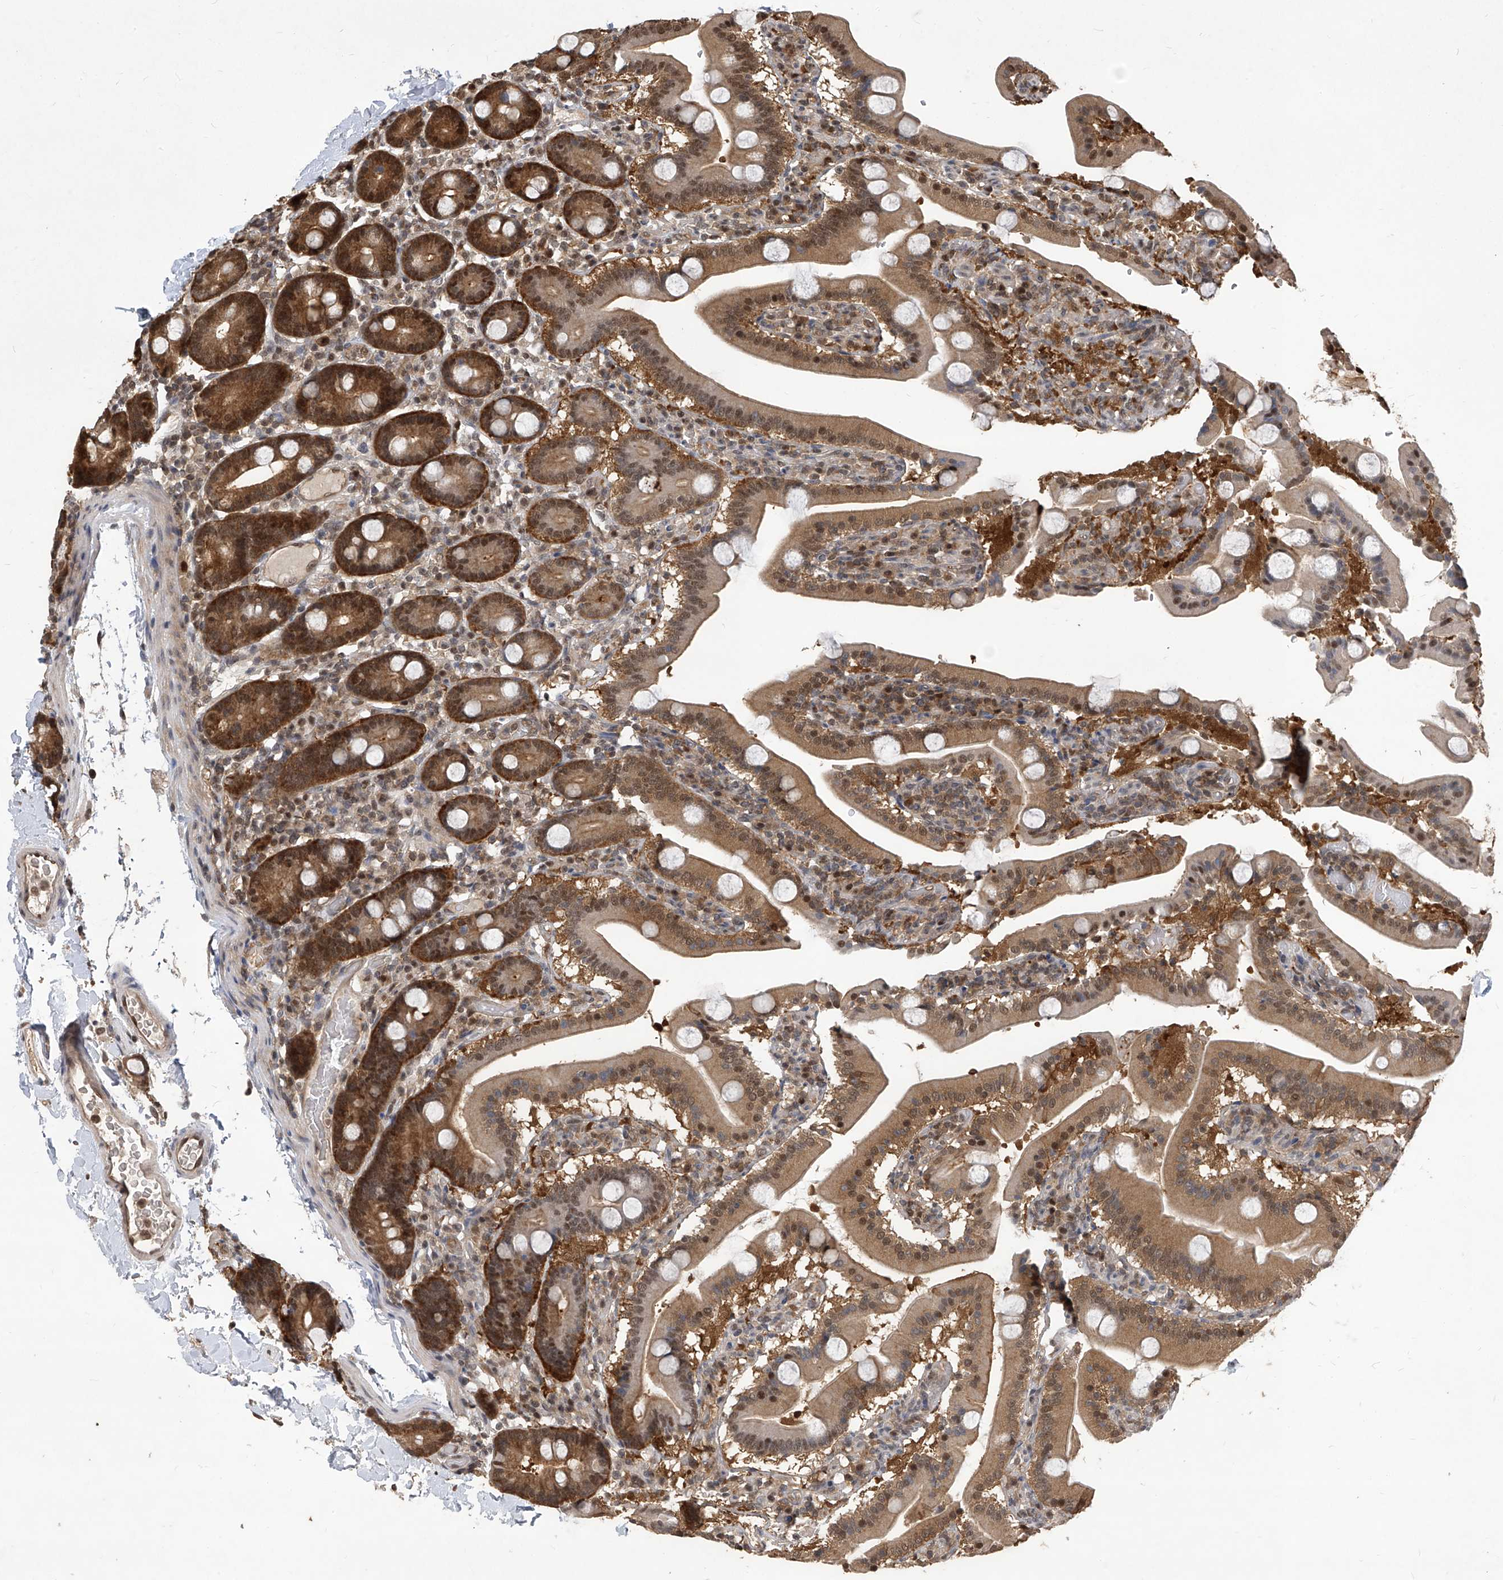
{"staining": {"intensity": "strong", "quantity": ">75%", "location": "cytoplasmic/membranous,nuclear"}, "tissue": "duodenum", "cell_type": "Glandular cells", "image_type": "normal", "snomed": [{"axis": "morphology", "description": "Normal tissue, NOS"}, {"axis": "topography", "description": "Duodenum"}], "caption": "High-magnification brightfield microscopy of unremarkable duodenum stained with DAB (brown) and counterstained with hematoxylin (blue). glandular cells exhibit strong cytoplasmic/membranous,nuclear expression is present in approximately>75% of cells.", "gene": "PSMB1", "patient": {"sex": "male", "age": 55}}